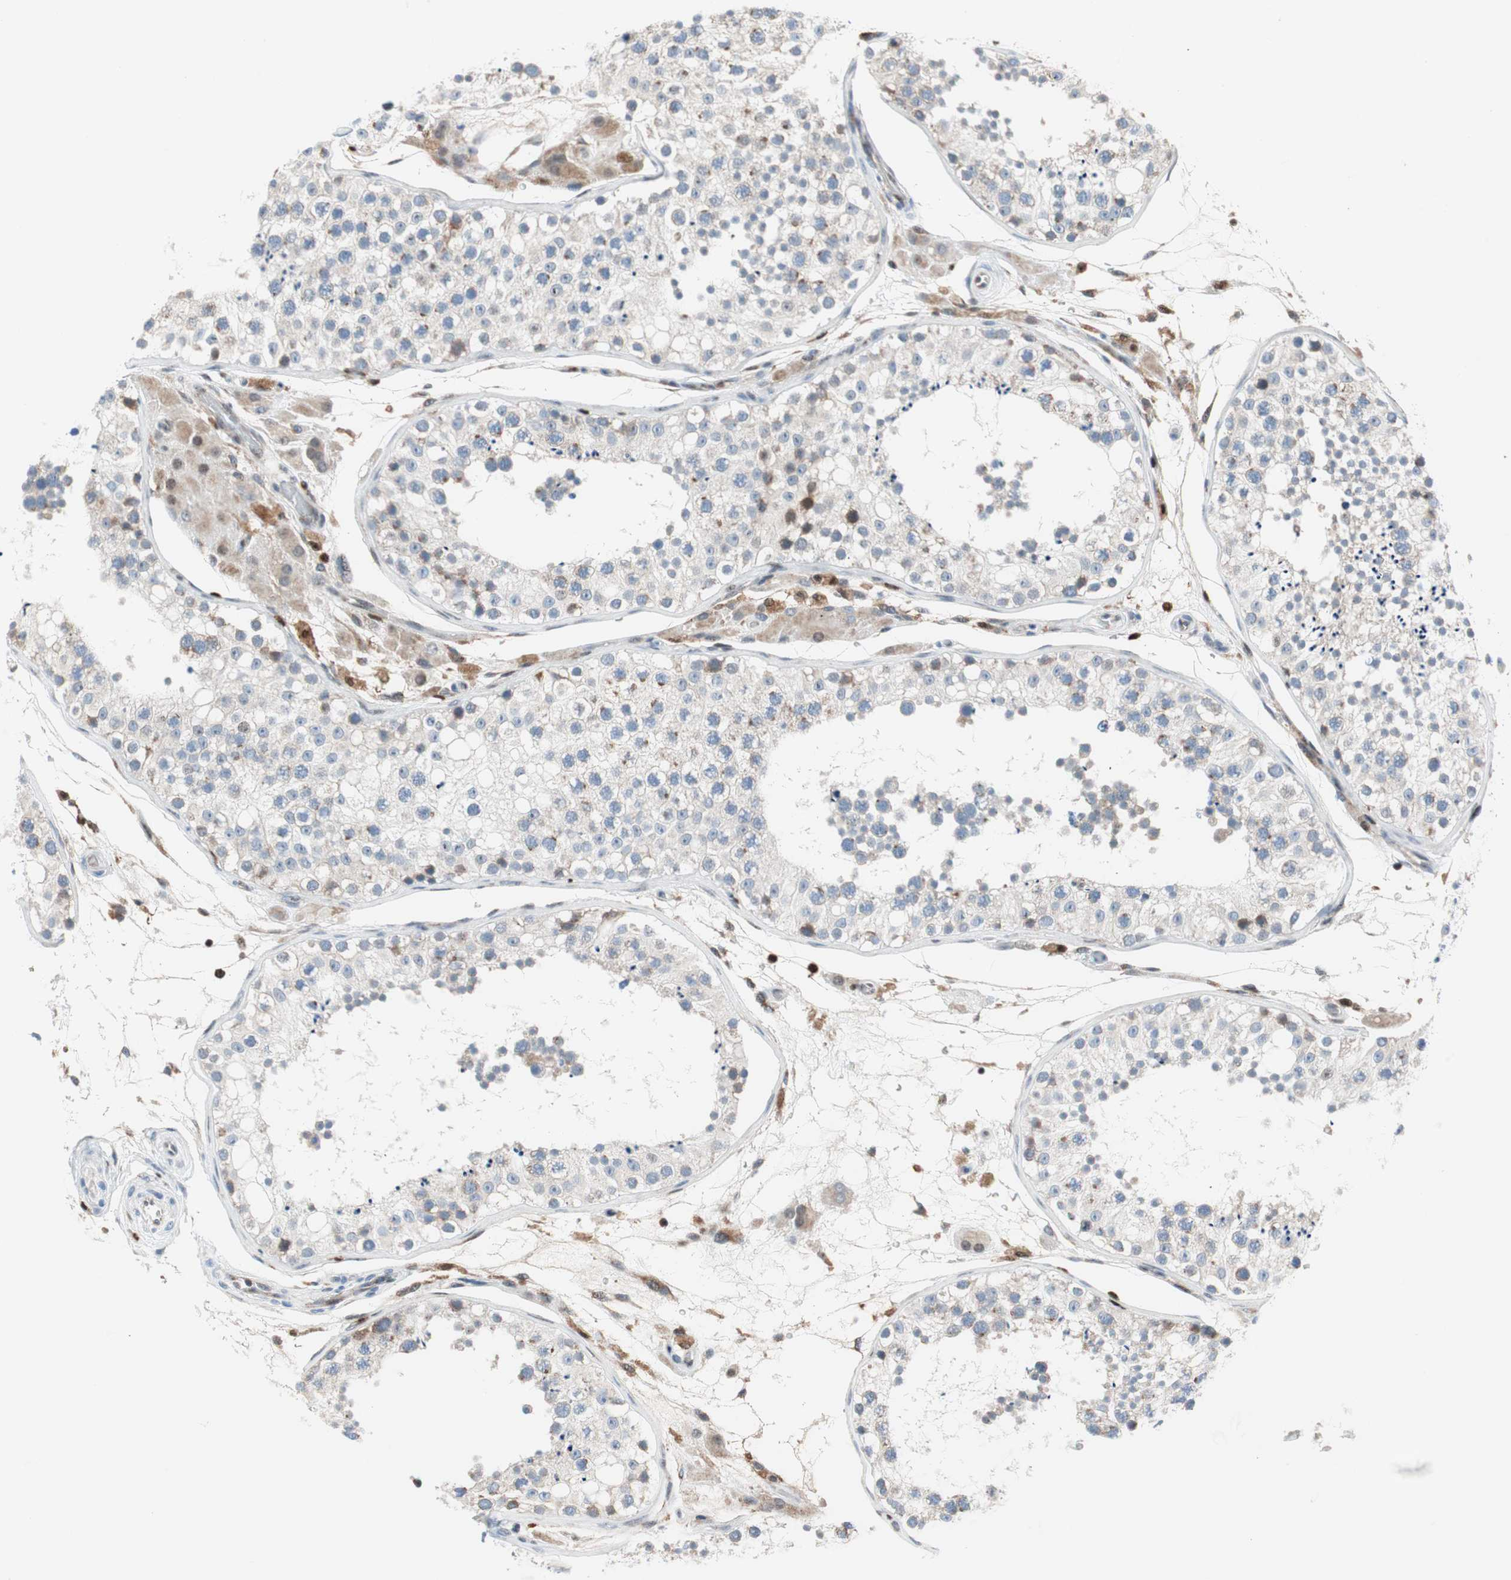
{"staining": {"intensity": "weak", "quantity": "<25%", "location": "cytoplasmic/membranous"}, "tissue": "testis", "cell_type": "Cells in seminiferous ducts", "image_type": "normal", "snomed": [{"axis": "morphology", "description": "Normal tissue, NOS"}, {"axis": "topography", "description": "Testis"}], "caption": "Immunohistochemical staining of benign testis exhibits no significant expression in cells in seminiferous ducts.", "gene": "RGS10", "patient": {"sex": "male", "age": 26}}